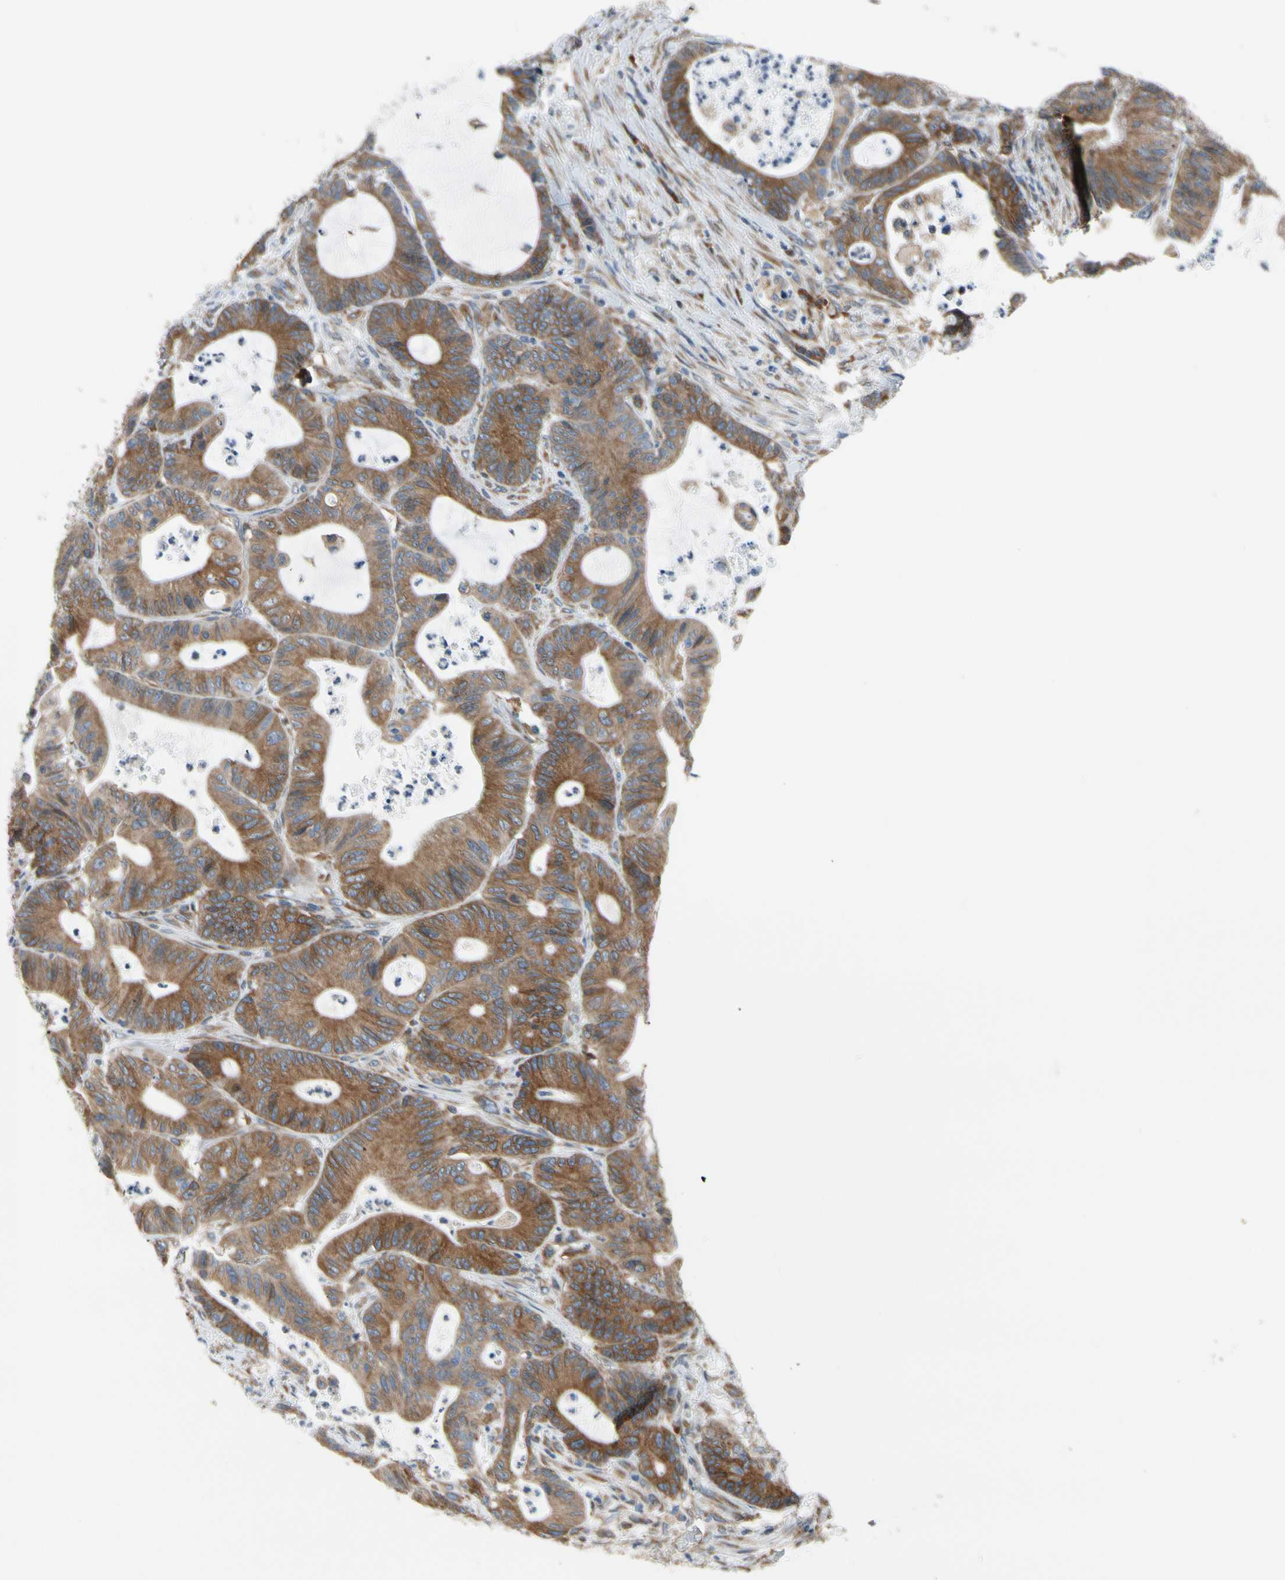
{"staining": {"intensity": "strong", "quantity": ">75%", "location": "cytoplasmic/membranous"}, "tissue": "colorectal cancer", "cell_type": "Tumor cells", "image_type": "cancer", "snomed": [{"axis": "morphology", "description": "Adenocarcinoma, NOS"}, {"axis": "topography", "description": "Colon"}], "caption": "IHC photomicrograph of colorectal cancer (adenocarcinoma) stained for a protein (brown), which demonstrates high levels of strong cytoplasmic/membranous expression in about >75% of tumor cells.", "gene": "CLCC1", "patient": {"sex": "female", "age": 84}}